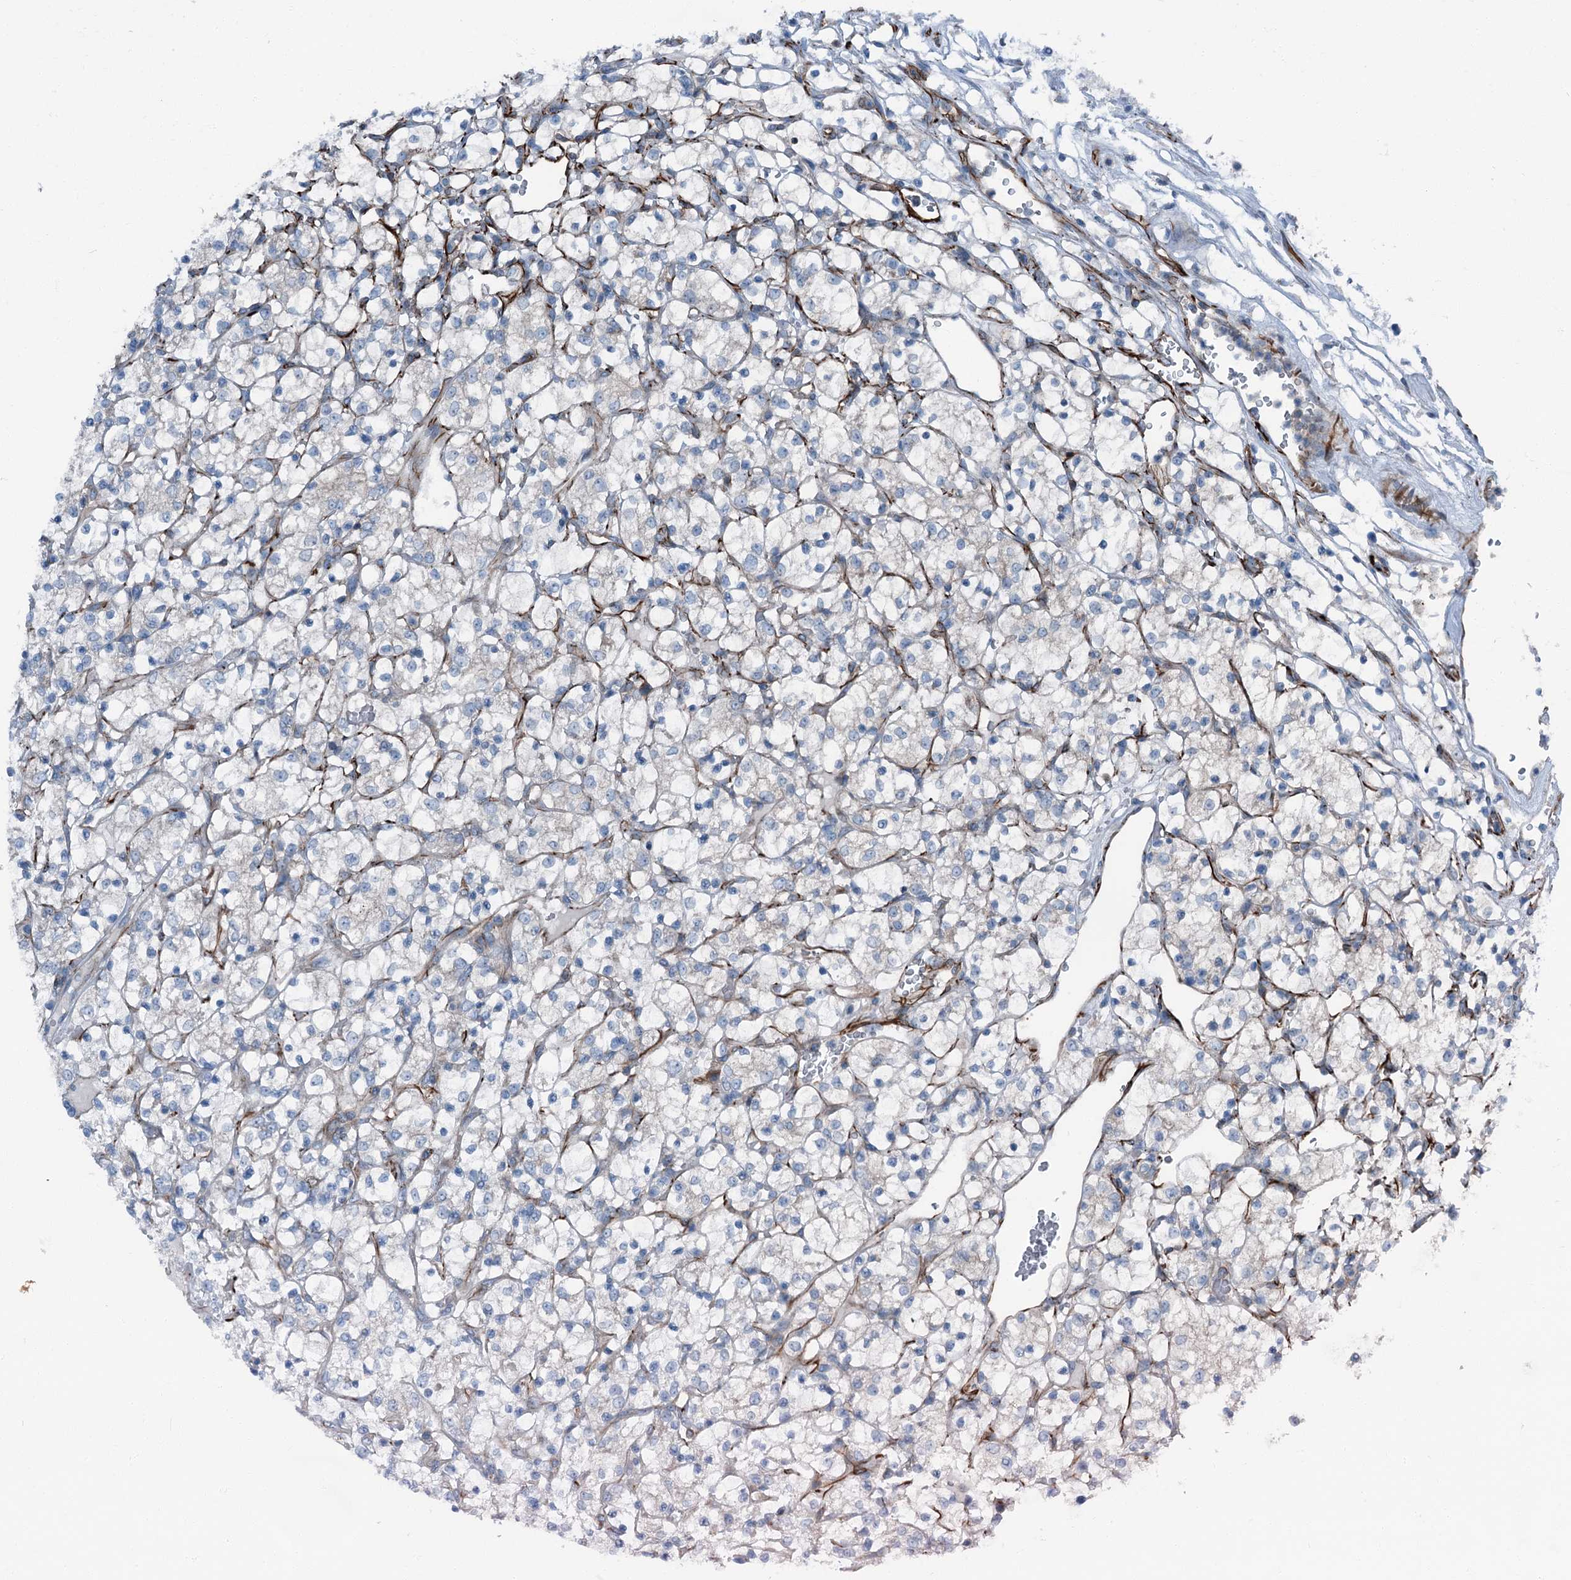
{"staining": {"intensity": "negative", "quantity": "none", "location": "none"}, "tissue": "renal cancer", "cell_type": "Tumor cells", "image_type": "cancer", "snomed": [{"axis": "morphology", "description": "Adenocarcinoma, NOS"}, {"axis": "topography", "description": "Kidney"}], "caption": "A high-resolution image shows IHC staining of renal cancer (adenocarcinoma), which shows no significant staining in tumor cells. The staining is performed using DAB (3,3'-diaminobenzidine) brown chromogen with nuclei counter-stained in using hematoxylin.", "gene": "AXL", "patient": {"sex": "female", "age": 69}}